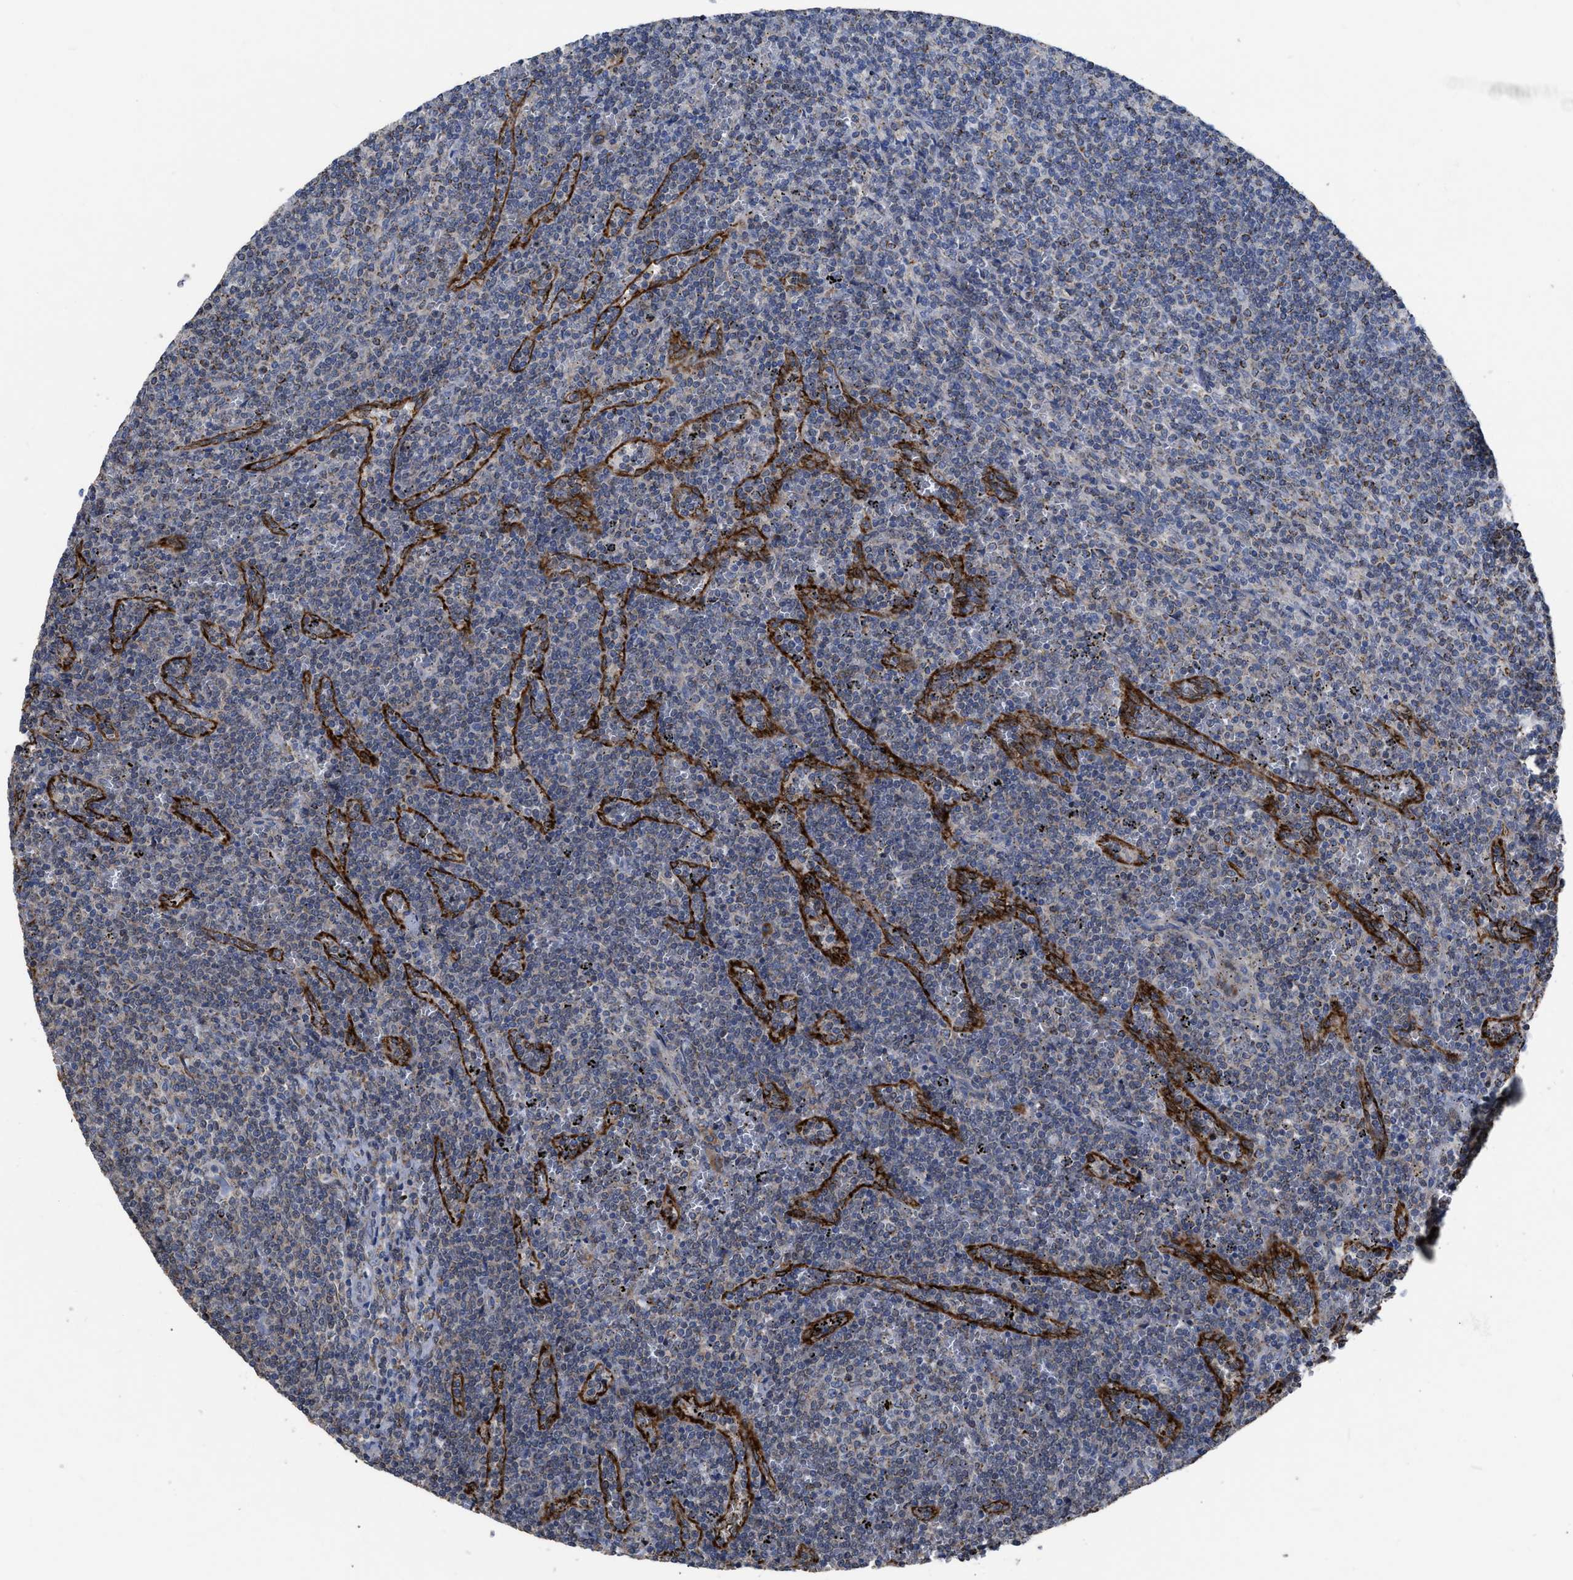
{"staining": {"intensity": "negative", "quantity": "none", "location": "none"}, "tissue": "lymphoma", "cell_type": "Tumor cells", "image_type": "cancer", "snomed": [{"axis": "morphology", "description": "Malignant lymphoma, non-Hodgkin's type, Low grade"}, {"axis": "topography", "description": "Spleen"}], "caption": "Immunohistochemistry (IHC) histopathology image of lymphoma stained for a protein (brown), which reveals no staining in tumor cells. Nuclei are stained in blue.", "gene": "AK2", "patient": {"sex": "female", "age": 50}}